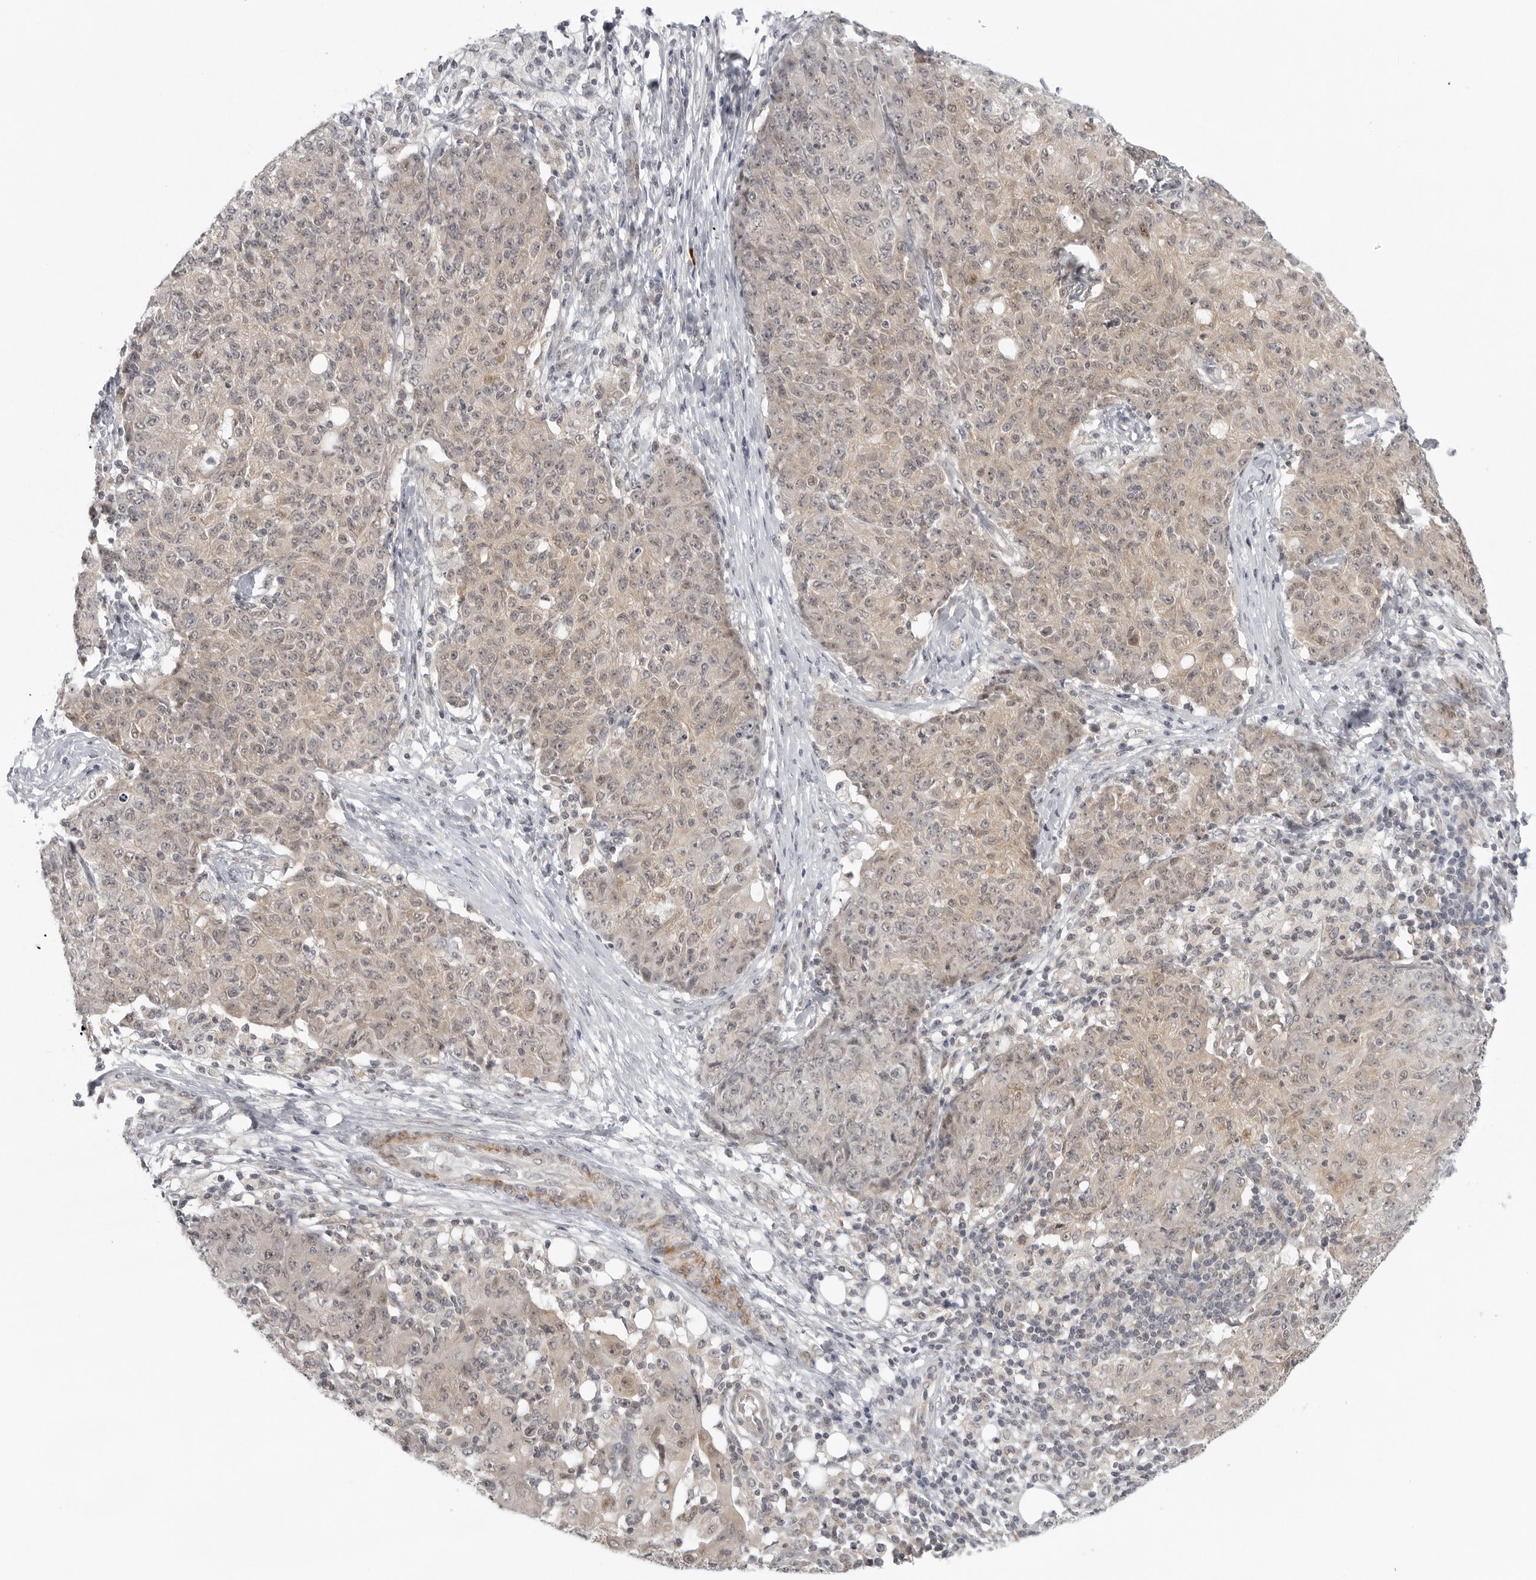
{"staining": {"intensity": "weak", "quantity": ">75%", "location": "cytoplasmic/membranous"}, "tissue": "ovarian cancer", "cell_type": "Tumor cells", "image_type": "cancer", "snomed": [{"axis": "morphology", "description": "Carcinoma, endometroid"}, {"axis": "topography", "description": "Ovary"}], "caption": "This image displays immunohistochemistry staining of human ovarian endometroid carcinoma, with low weak cytoplasmic/membranous expression in about >75% of tumor cells.", "gene": "TUT4", "patient": {"sex": "female", "age": 42}}